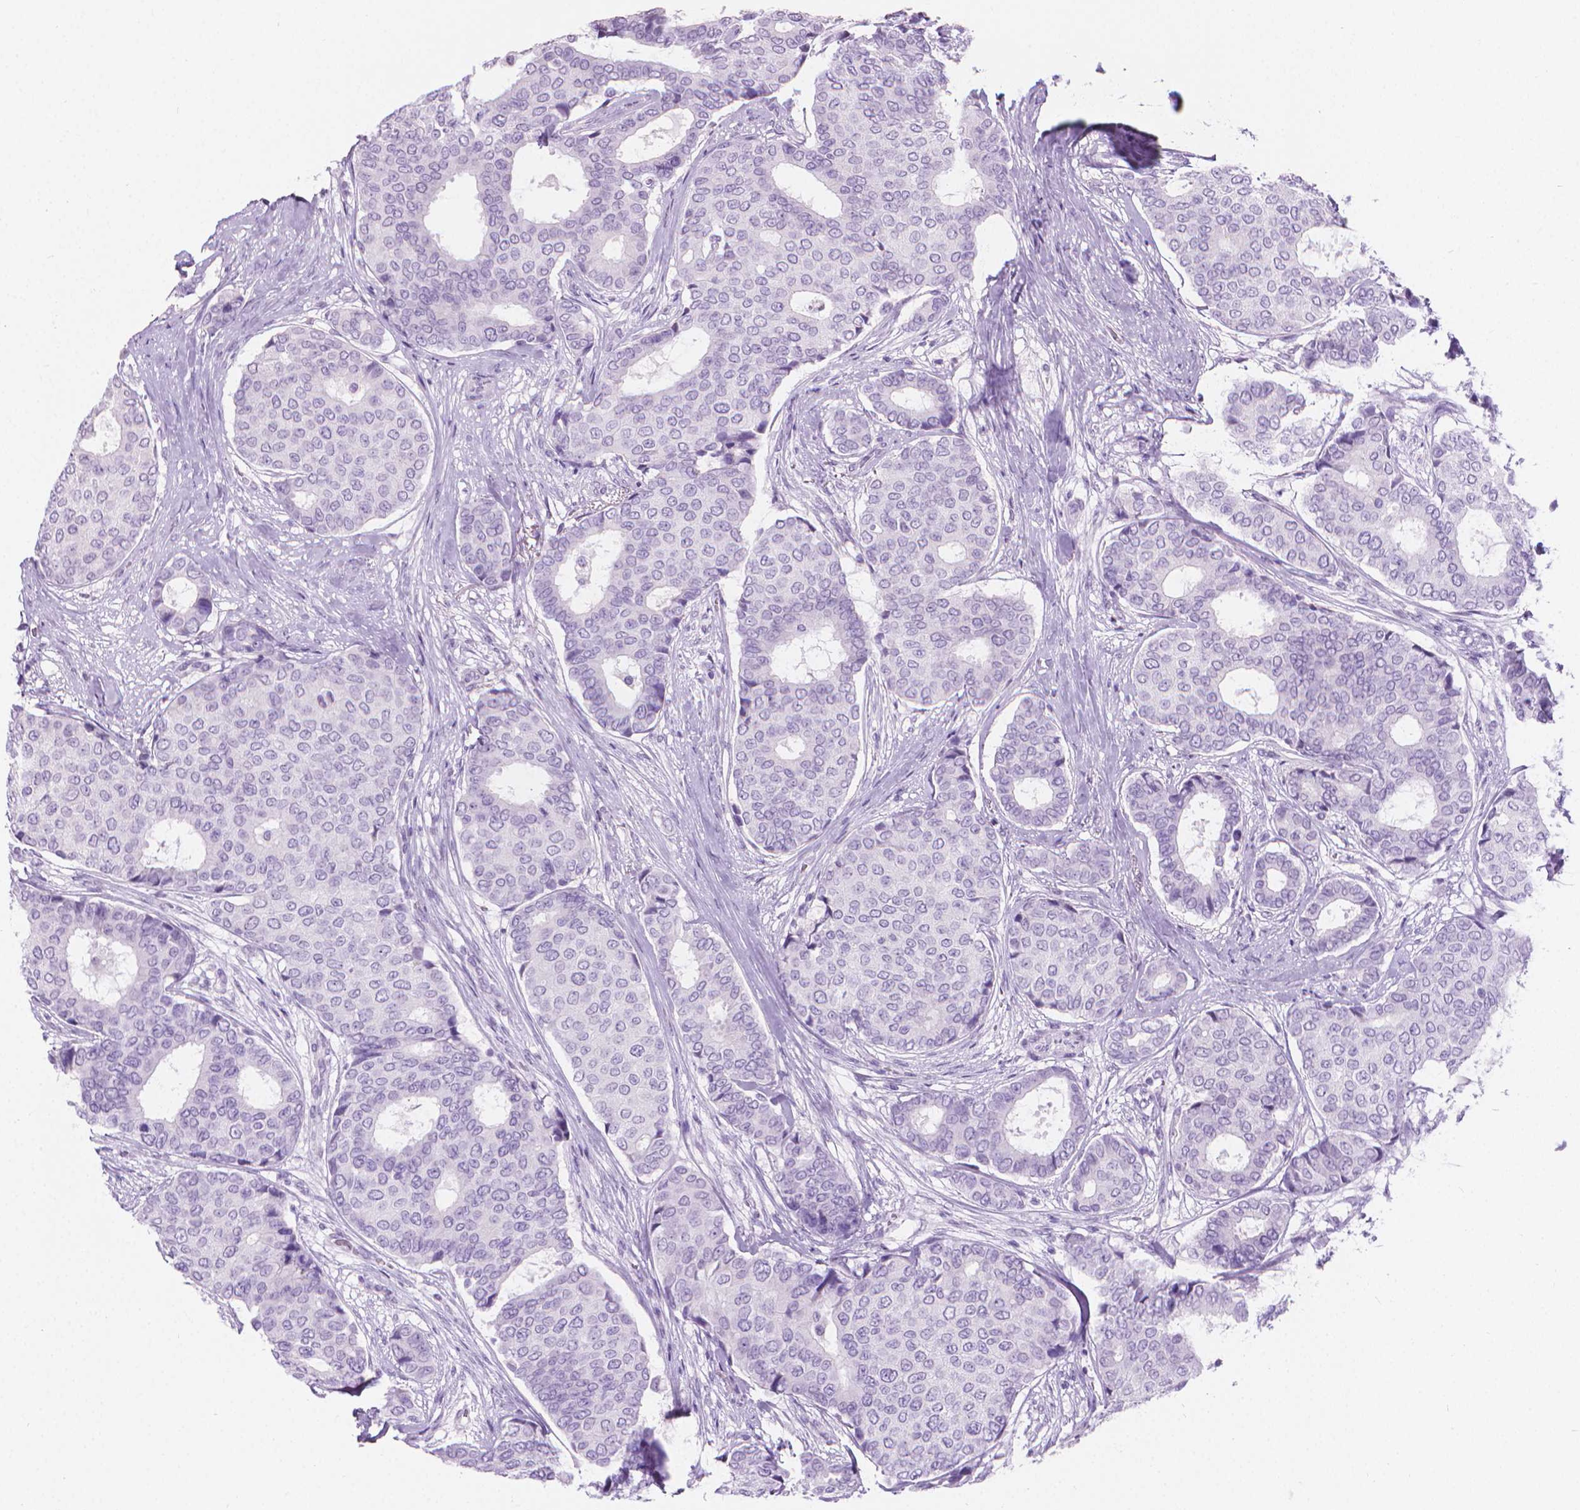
{"staining": {"intensity": "negative", "quantity": "none", "location": "none"}, "tissue": "breast cancer", "cell_type": "Tumor cells", "image_type": "cancer", "snomed": [{"axis": "morphology", "description": "Duct carcinoma"}, {"axis": "topography", "description": "Breast"}], "caption": "This is an IHC micrograph of human infiltrating ductal carcinoma (breast). There is no expression in tumor cells.", "gene": "CFAP52", "patient": {"sex": "female", "age": 75}}